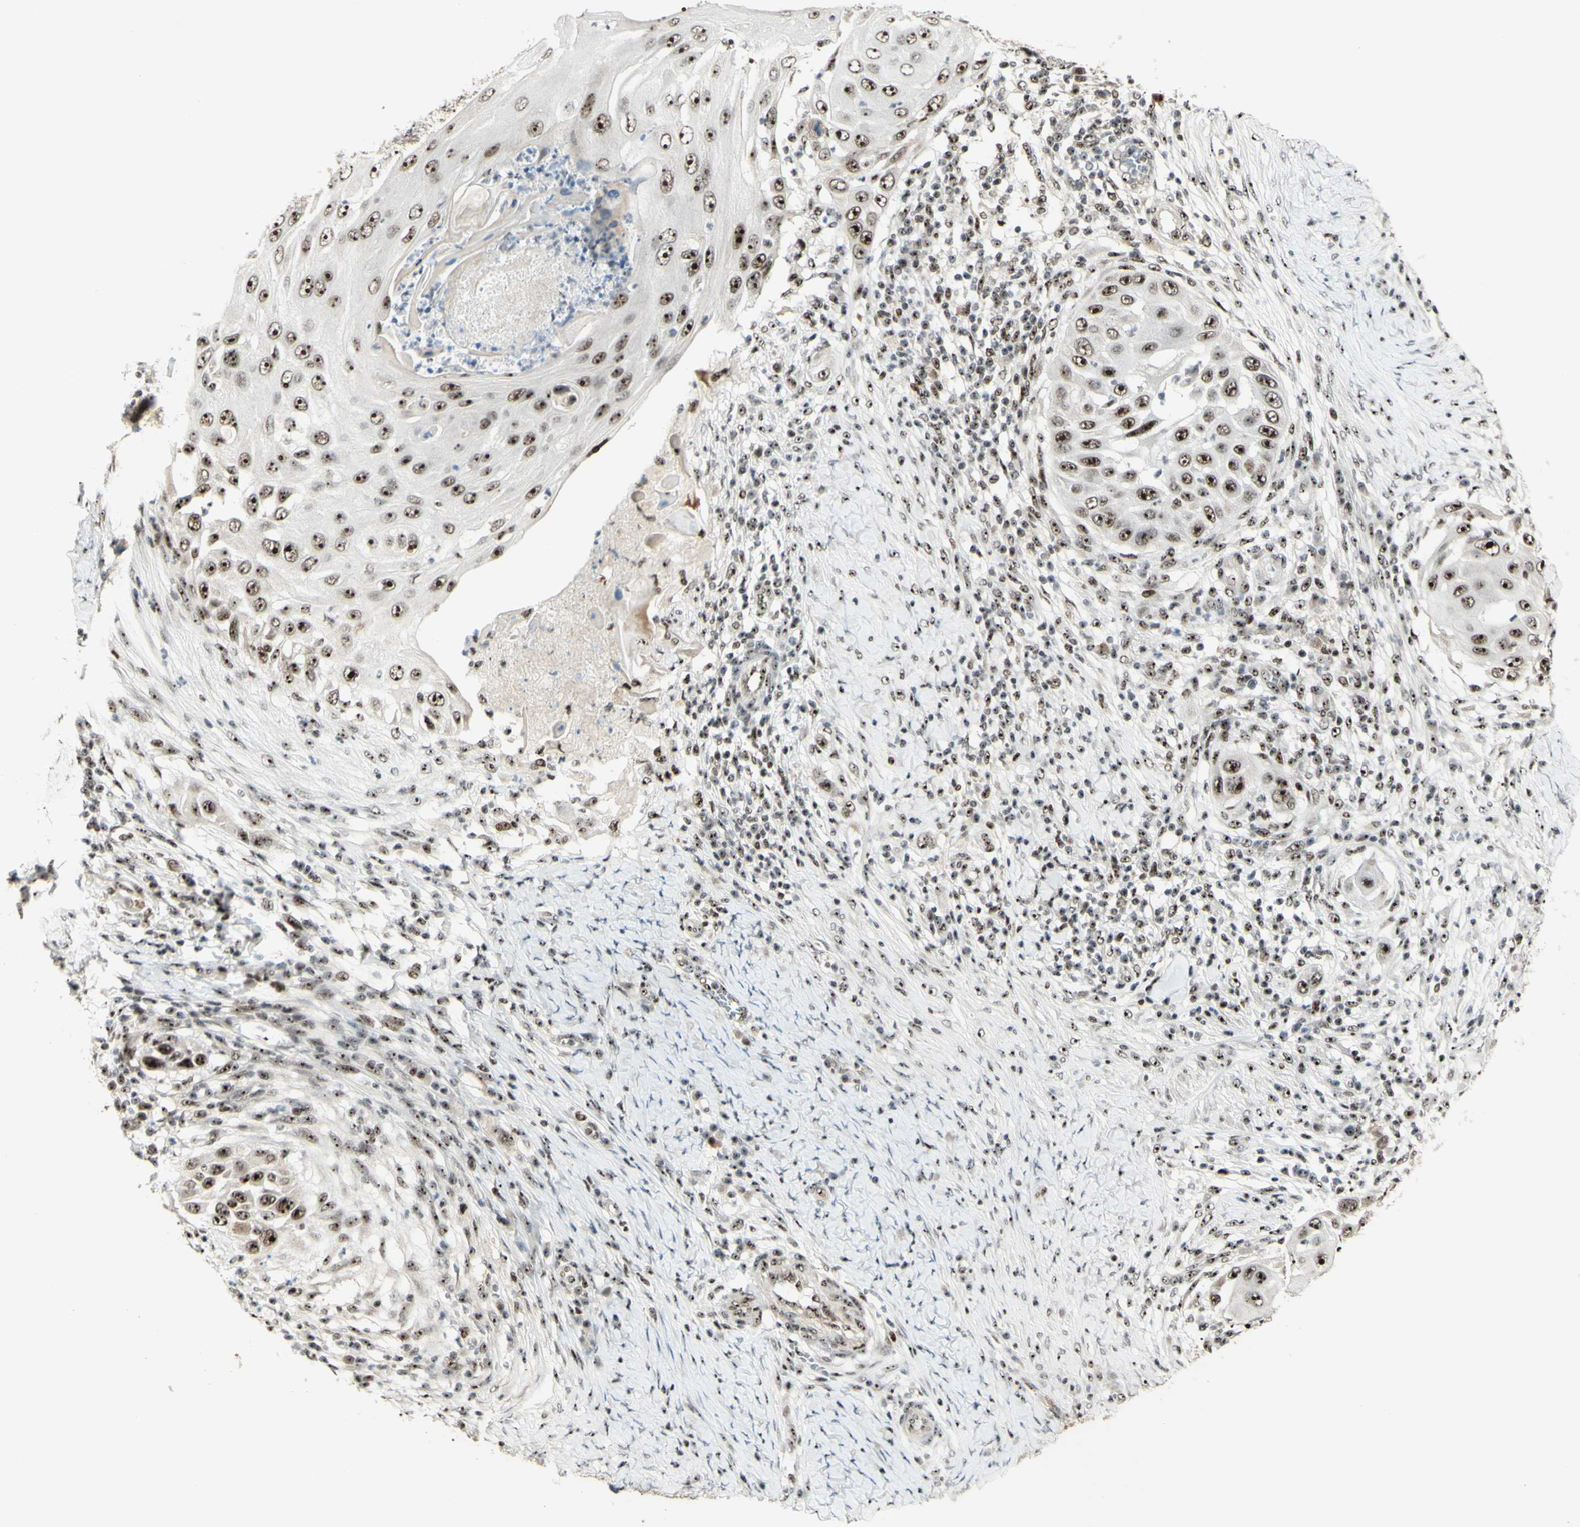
{"staining": {"intensity": "strong", "quantity": ">75%", "location": "nuclear"}, "tissue": "skin cancer", "cell_type": "Tumor cells", "image_type": "cancer", "snomed": [{"axis": "morphology", "description": "Squamous cell carcinoma, NOS"}, {"axis": "topography", "description": "Skin"}], "caption": "DAB (3,3'-diaminobenzidine) immunohistochemical staining of skin squamous cell carcinoma reveals strong nuclear protein expression in about >75% of tumor cells. Using DAB (3,3'-diaminobenzidine) (brown) and hematoxylin (blue) stains, captured at high magnification using brightfield microscopy.", "gene": "DHX9", "patient": {"sex": "female", "age": 44}}